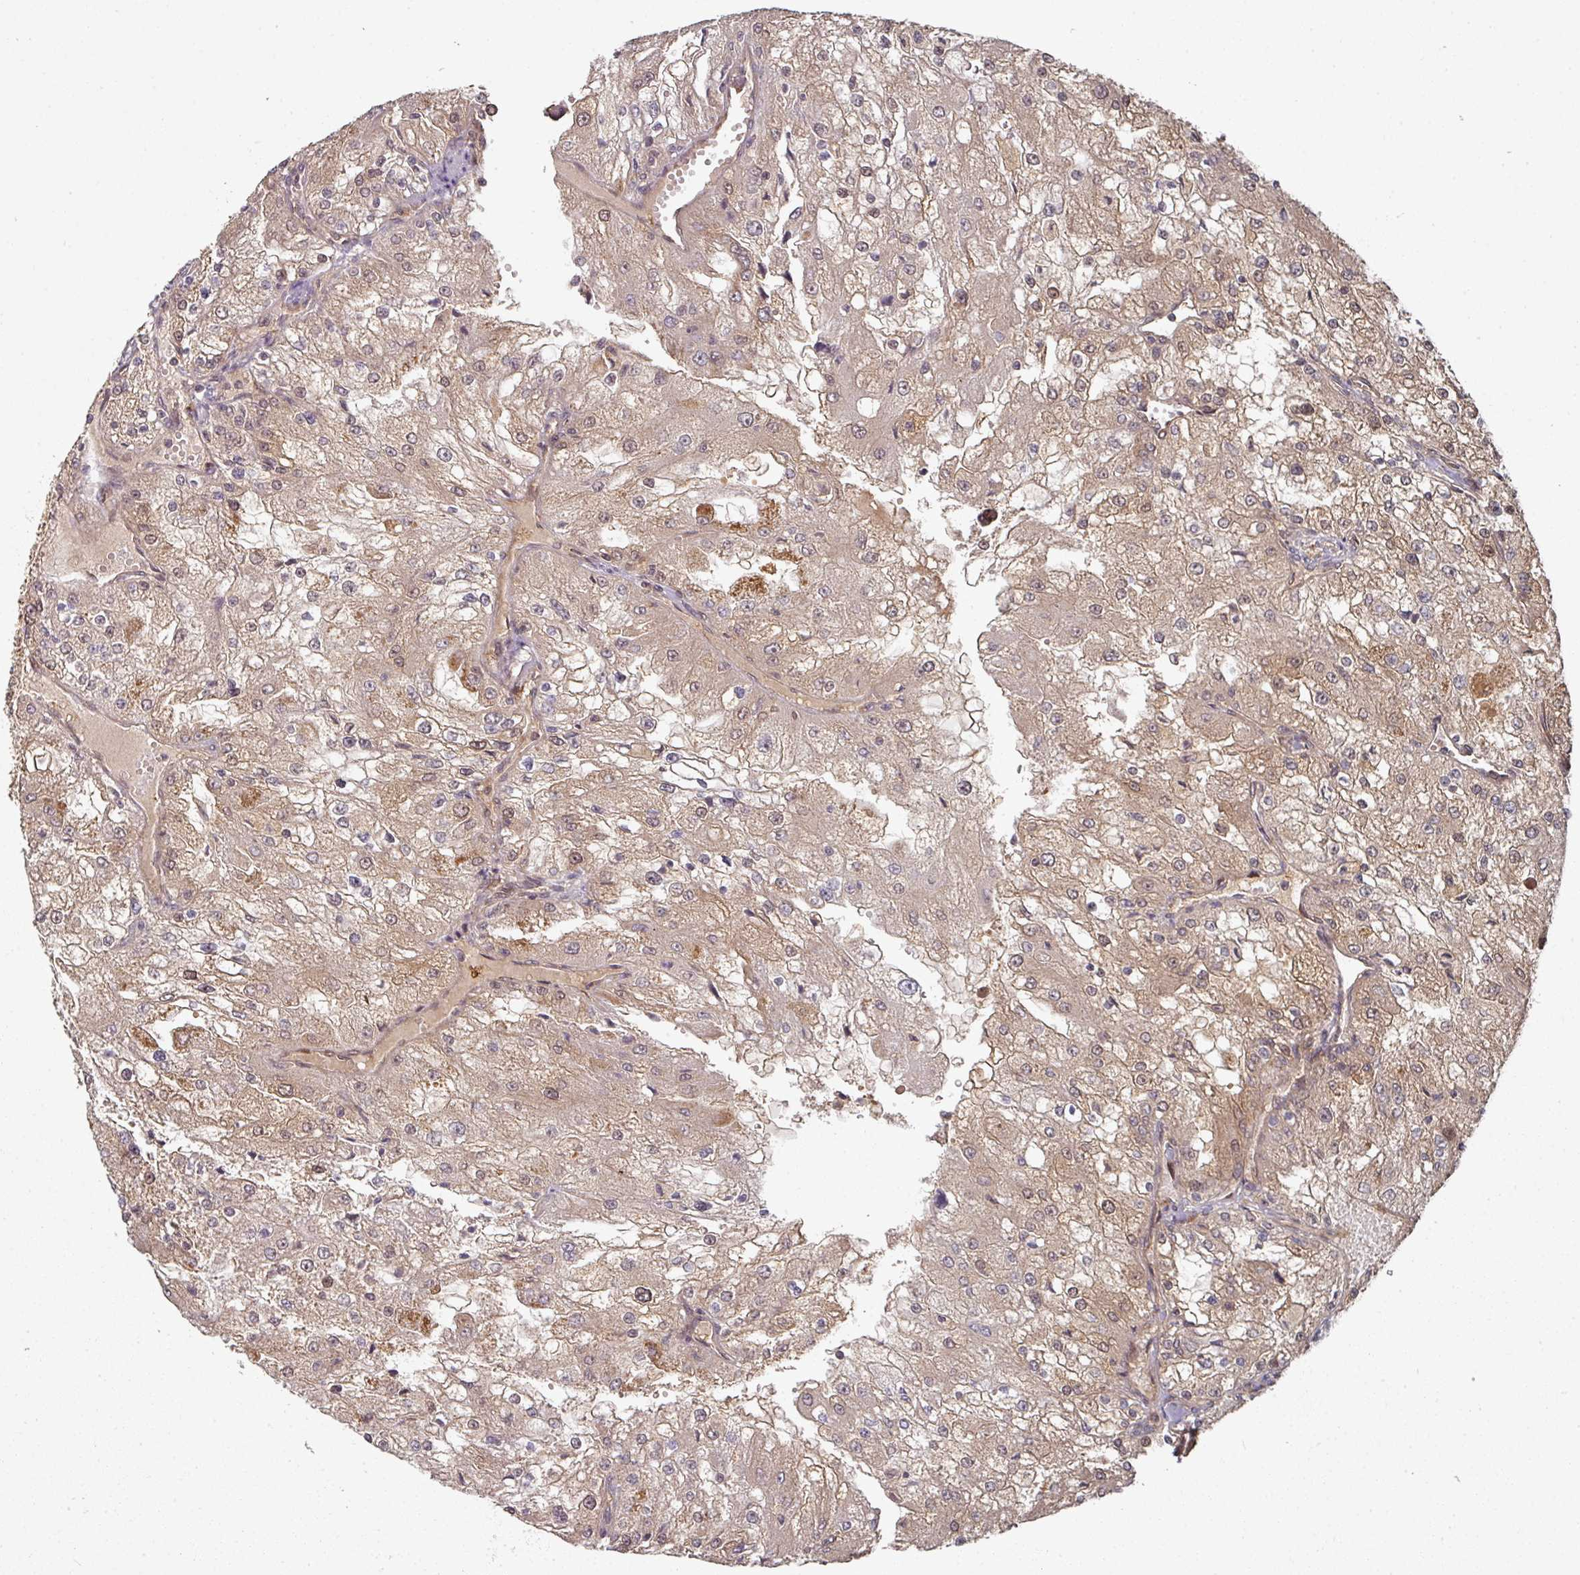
{"staining": {"intensity": "weak", "quantity": "<25%", "location": "cytoplasmic/membranous"}, "tissue": "renal cancer", "cell_type": "Tumor cells", "image_type": "cancer", "snomed": [{"axis": "morphology", "description": "Adenocarcinoma, NOS"}, {"axis": "topography", "description": "Kidney"}], "caption": "Protein analysis of adenocarcinoma (renal) displays no significant staining in tumor cells. (DAB (3,3'-diaminobenzidine) immunohistochemistry with hematoxylin counter stain).", "gene": "EIF4EBP2", "patient": {"sex": "female", "age": 74}}